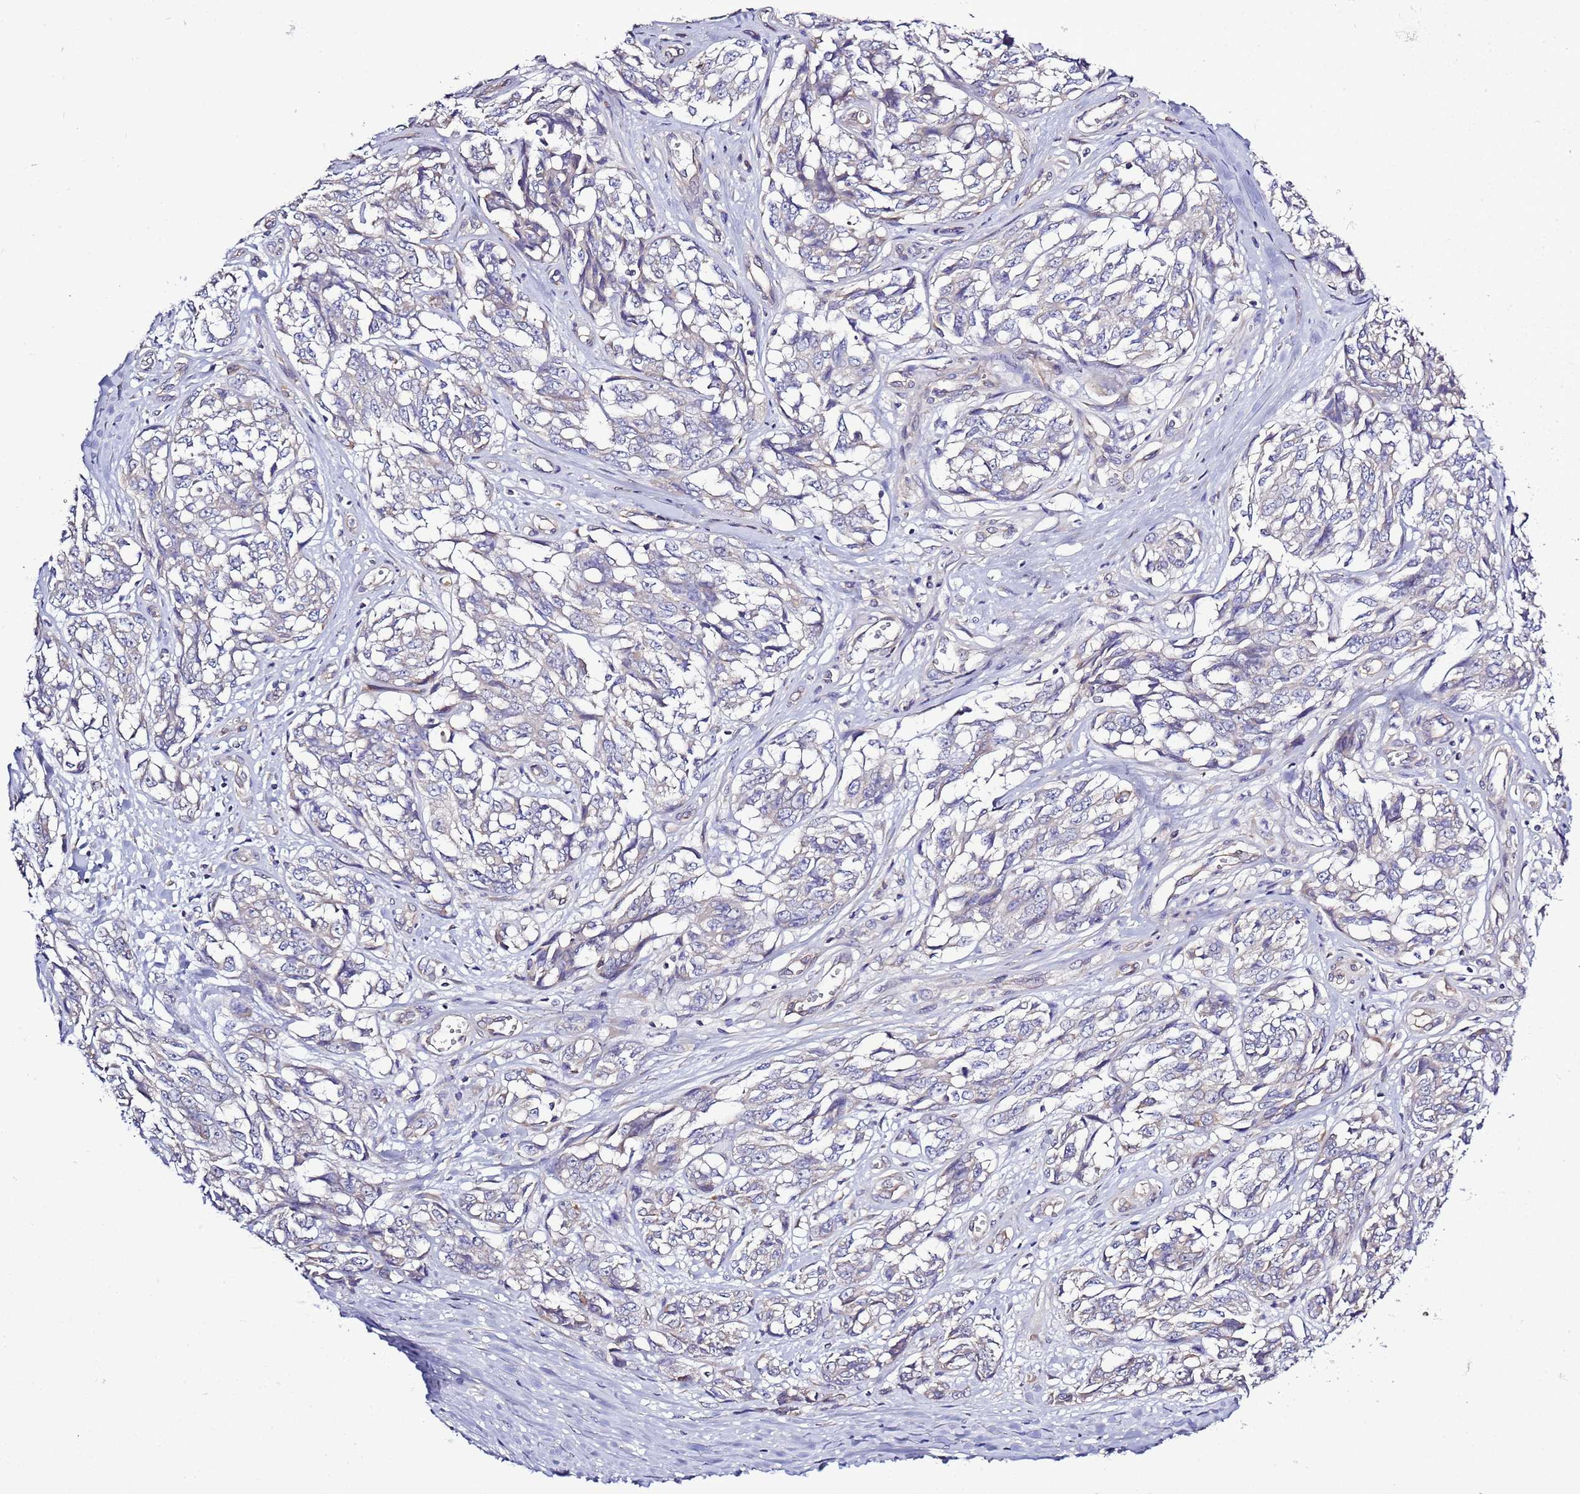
{"staining": {"intensity": "negative", "quantity": "none", "location": "none"}, "tissue": "melanoma", "cell_type": "Tumor cells", "image_type": "cancer", "snomed": [{"axis": "morphology", "description": "Malignant melanoma, NOS"}, {"axis": "topography", "description": "Skin"}], "caption": "Immunohistochemical staining of malignant melanoma reveals no significant positivity in tumor cells.", "gene": "SPCS1", "patient": {"sex": "female", "age": 64}}